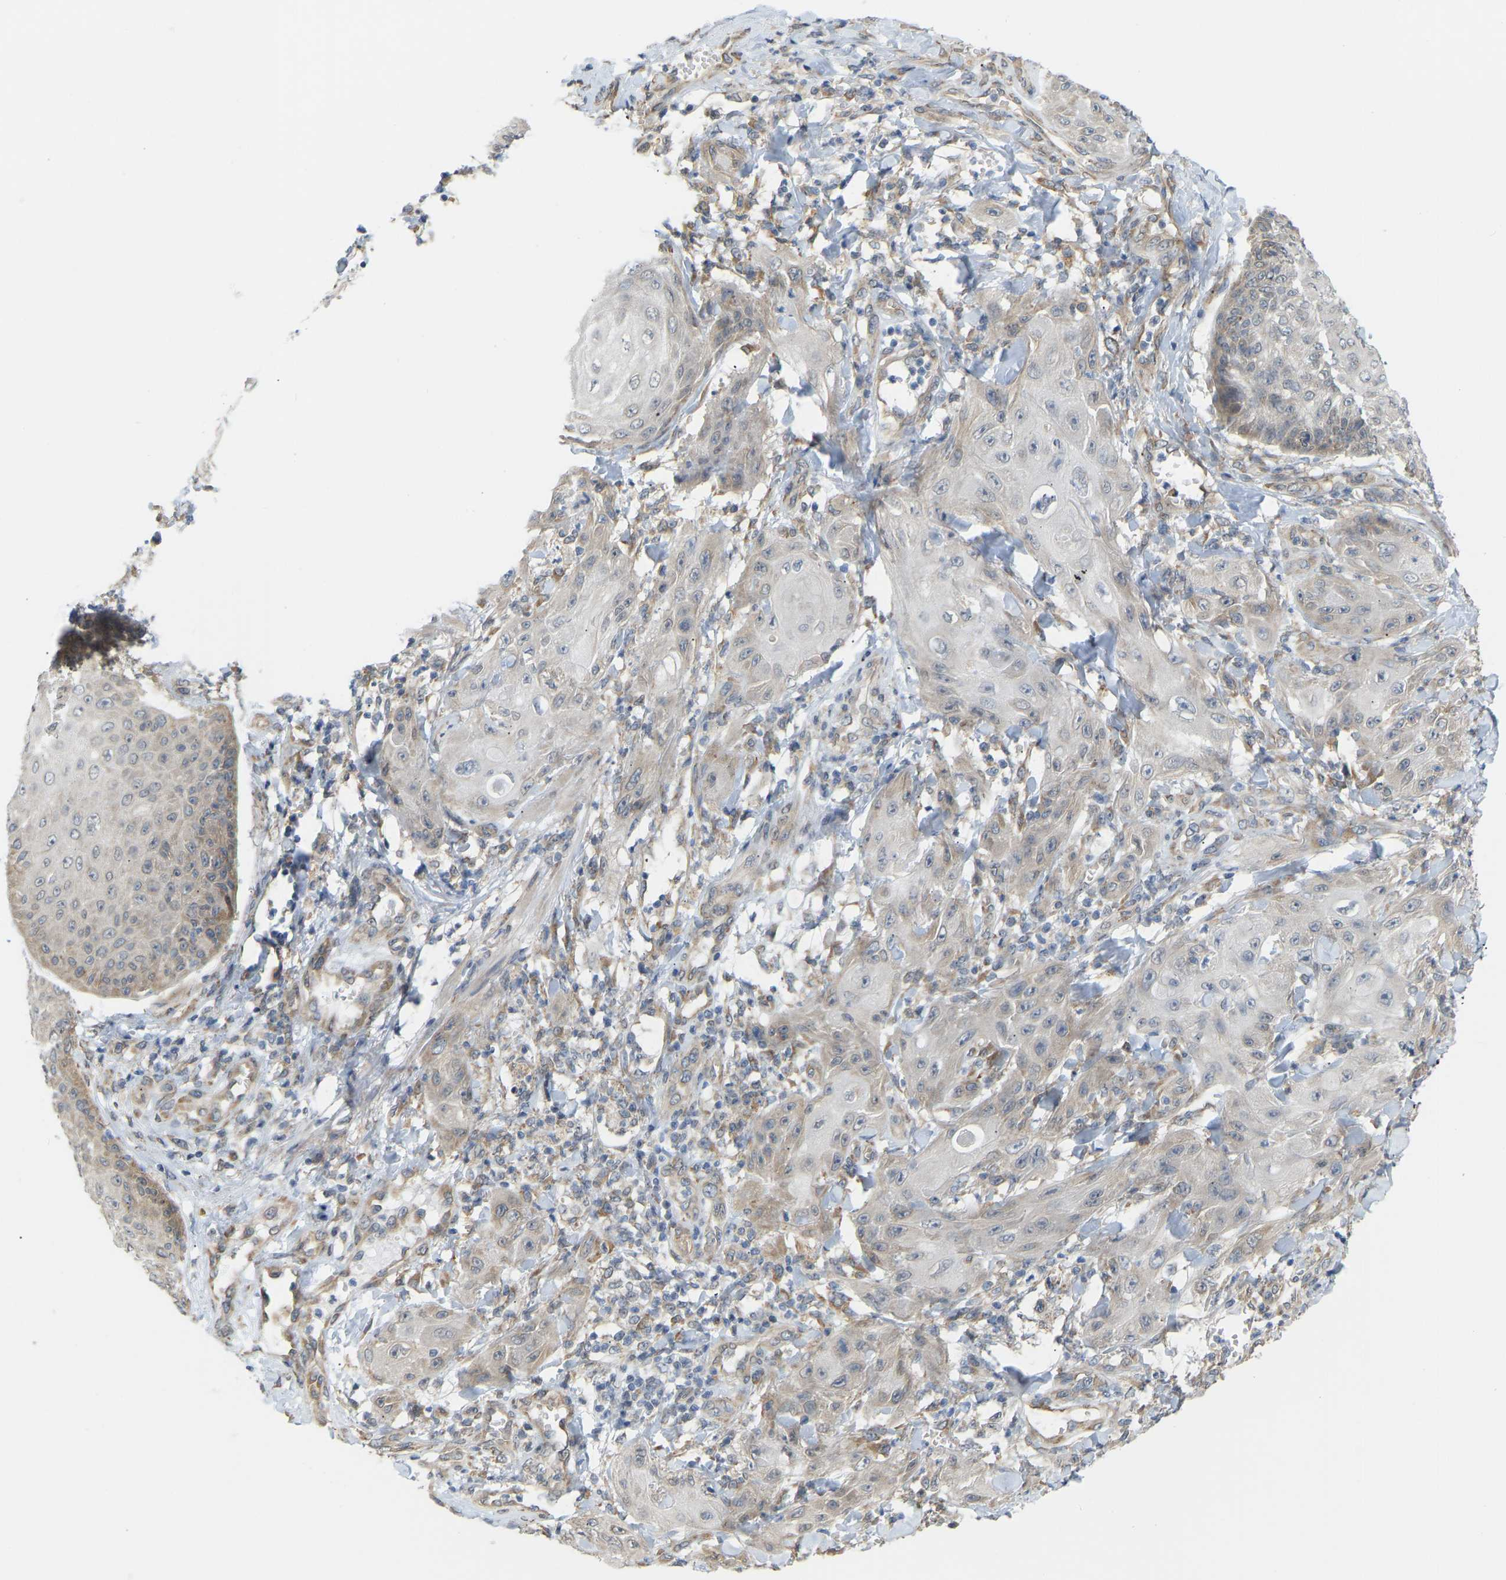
{"staining": {"intensity": "weak", "quantity": ">75%", "location": "cytoplasmic/membranous"}, "tissue": "skin cancer", "cell_type": "Tumor cells", "image_type": "cancer", "snomed": [{"axis": "morphology", "description": "Squamous cell carcinoma, NOS"}, {"axis": "topography", "description": "Skin"}], "caption": "There is low levels of weak cytoplasmic/membranous expression in tumor cells of squamous cell carcinoma (skin), as demonstrated by immunohistochemical staining (brown color).", "gene": "BEND3", "patient": {"sex": "male", "age": 74}}